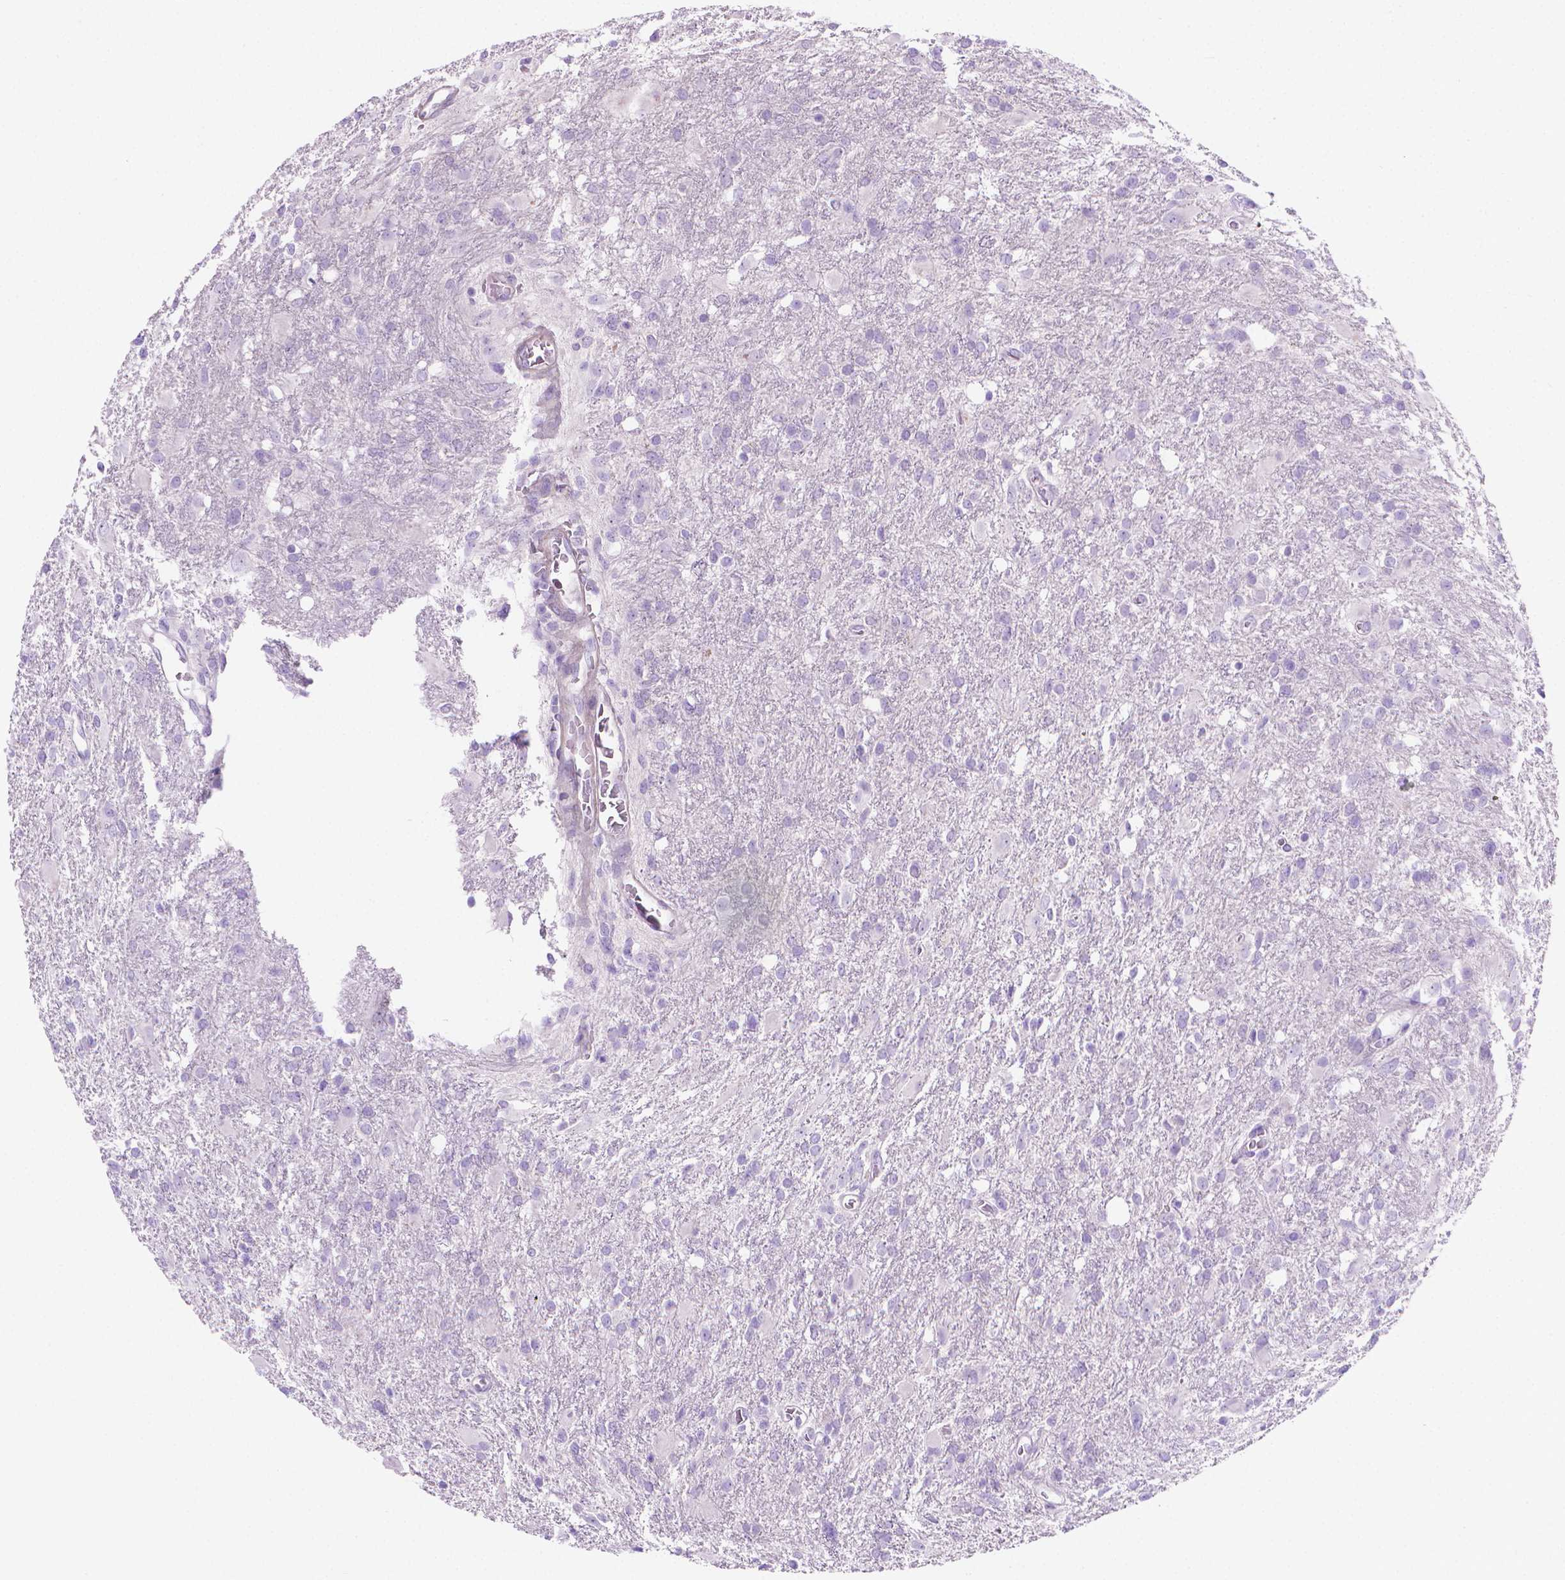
{"staining": {"intensity": "negative", "quantity": "none", "location": "none"}, "tissue": "glioma", "cell_type": "Tumor cells", "image_type": "cancer", "snomed": [{"axis": "morphology", "description": "Glioma, malignant, High grade"}, {"axis": "topography", "description": "Brain"}], "caption": "Immunohistochemical staining of glioma exhibits no significant expression in tumor cells.", "gene": "FASN", "patient": {"sex": "male", "age": 68}}